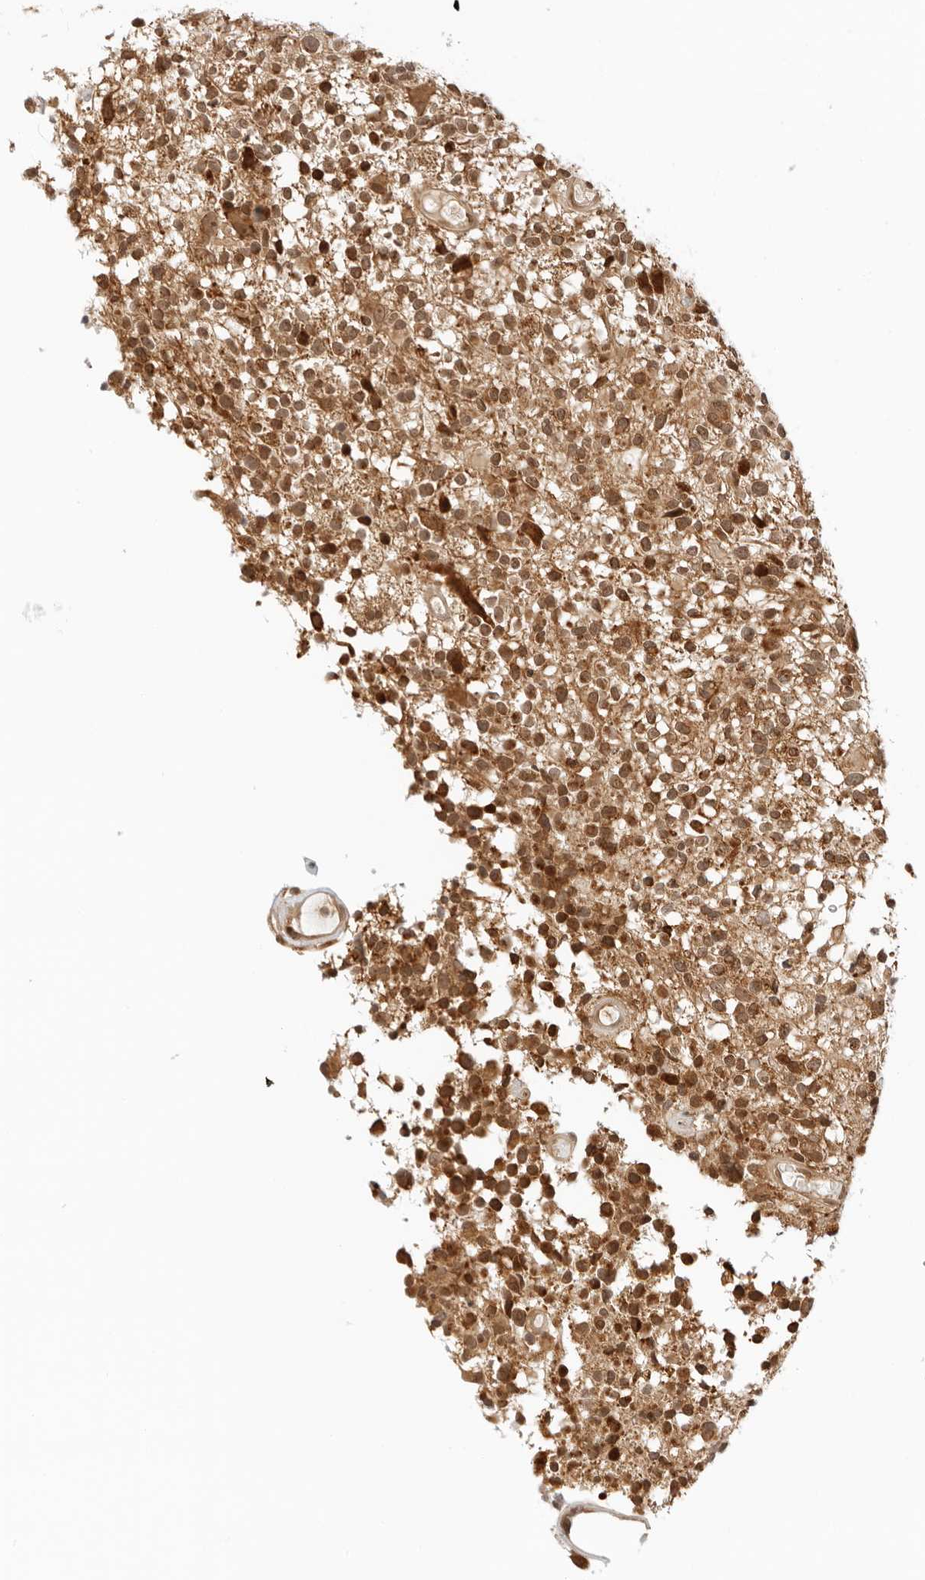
{"staining": {"intensity": "moderate", "quantity": ">75%", "location": "cytoplasmic/membranous,nuclear"}, "tissue": "glioma", "cell_type": "Tumor cells", "image_type": "cancer", "snomed": [{"axis": "morphology", "description": "Glioma, malignant, High grade"}, {"axis": "morphology", "description": "Glioblastoma, NOS"}, {"axis": "topography", "description": "Brain"}], "caption": "Immunohistochemistry (IHC) of human glioma shows medium levels of moderate cytoplasmic/membranous and nuclear expression in about >75% of tumor cells. The staining is performed using DAB (3,3'-diaminobenzidine) brown chromogen to label protein expression. The nuclei are counter-stained blue using hematoxylin.", "gene": "RC3H1", "patient": {"sex": "male", "age": 60}}